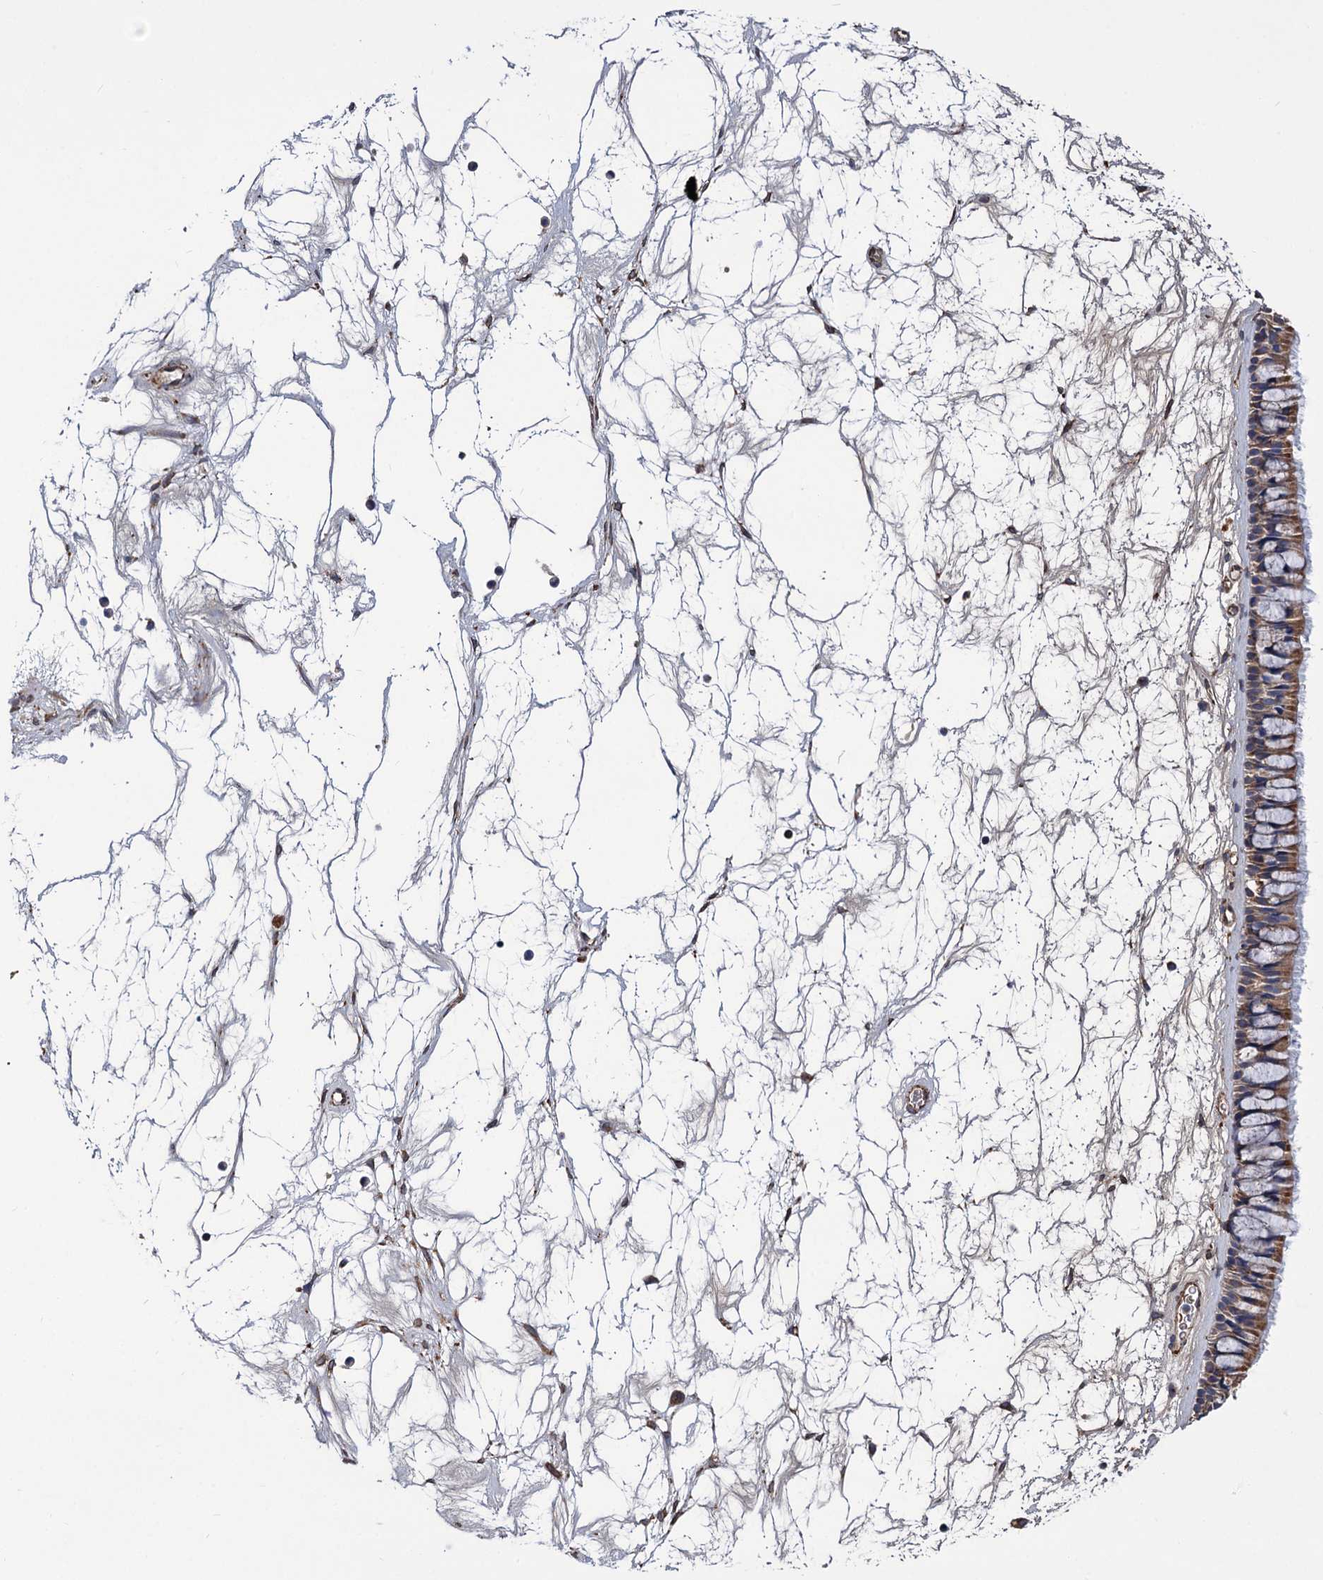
{"staining": {"intensity": "moderate", "quantity": ">75%", "location": "cytoplasmic/membranous"}, "tissue": "nasopharynx", "cell_type": "Respiratory epithelial cells", "image_type": "normal", "snomed": [{"axis": "morphology", "description": "Normal tissue, NOS"}, {"axis": "topography", "description": "Nasopharynx"}], "caption": "Moderate cytoplasmic/membranous positivity is seen in approximately >75% of respiratory epithelial cells in normal nasopharynx.", "gene": "SUPV3L1", "patient": {"sex": "male", "age": 64}}